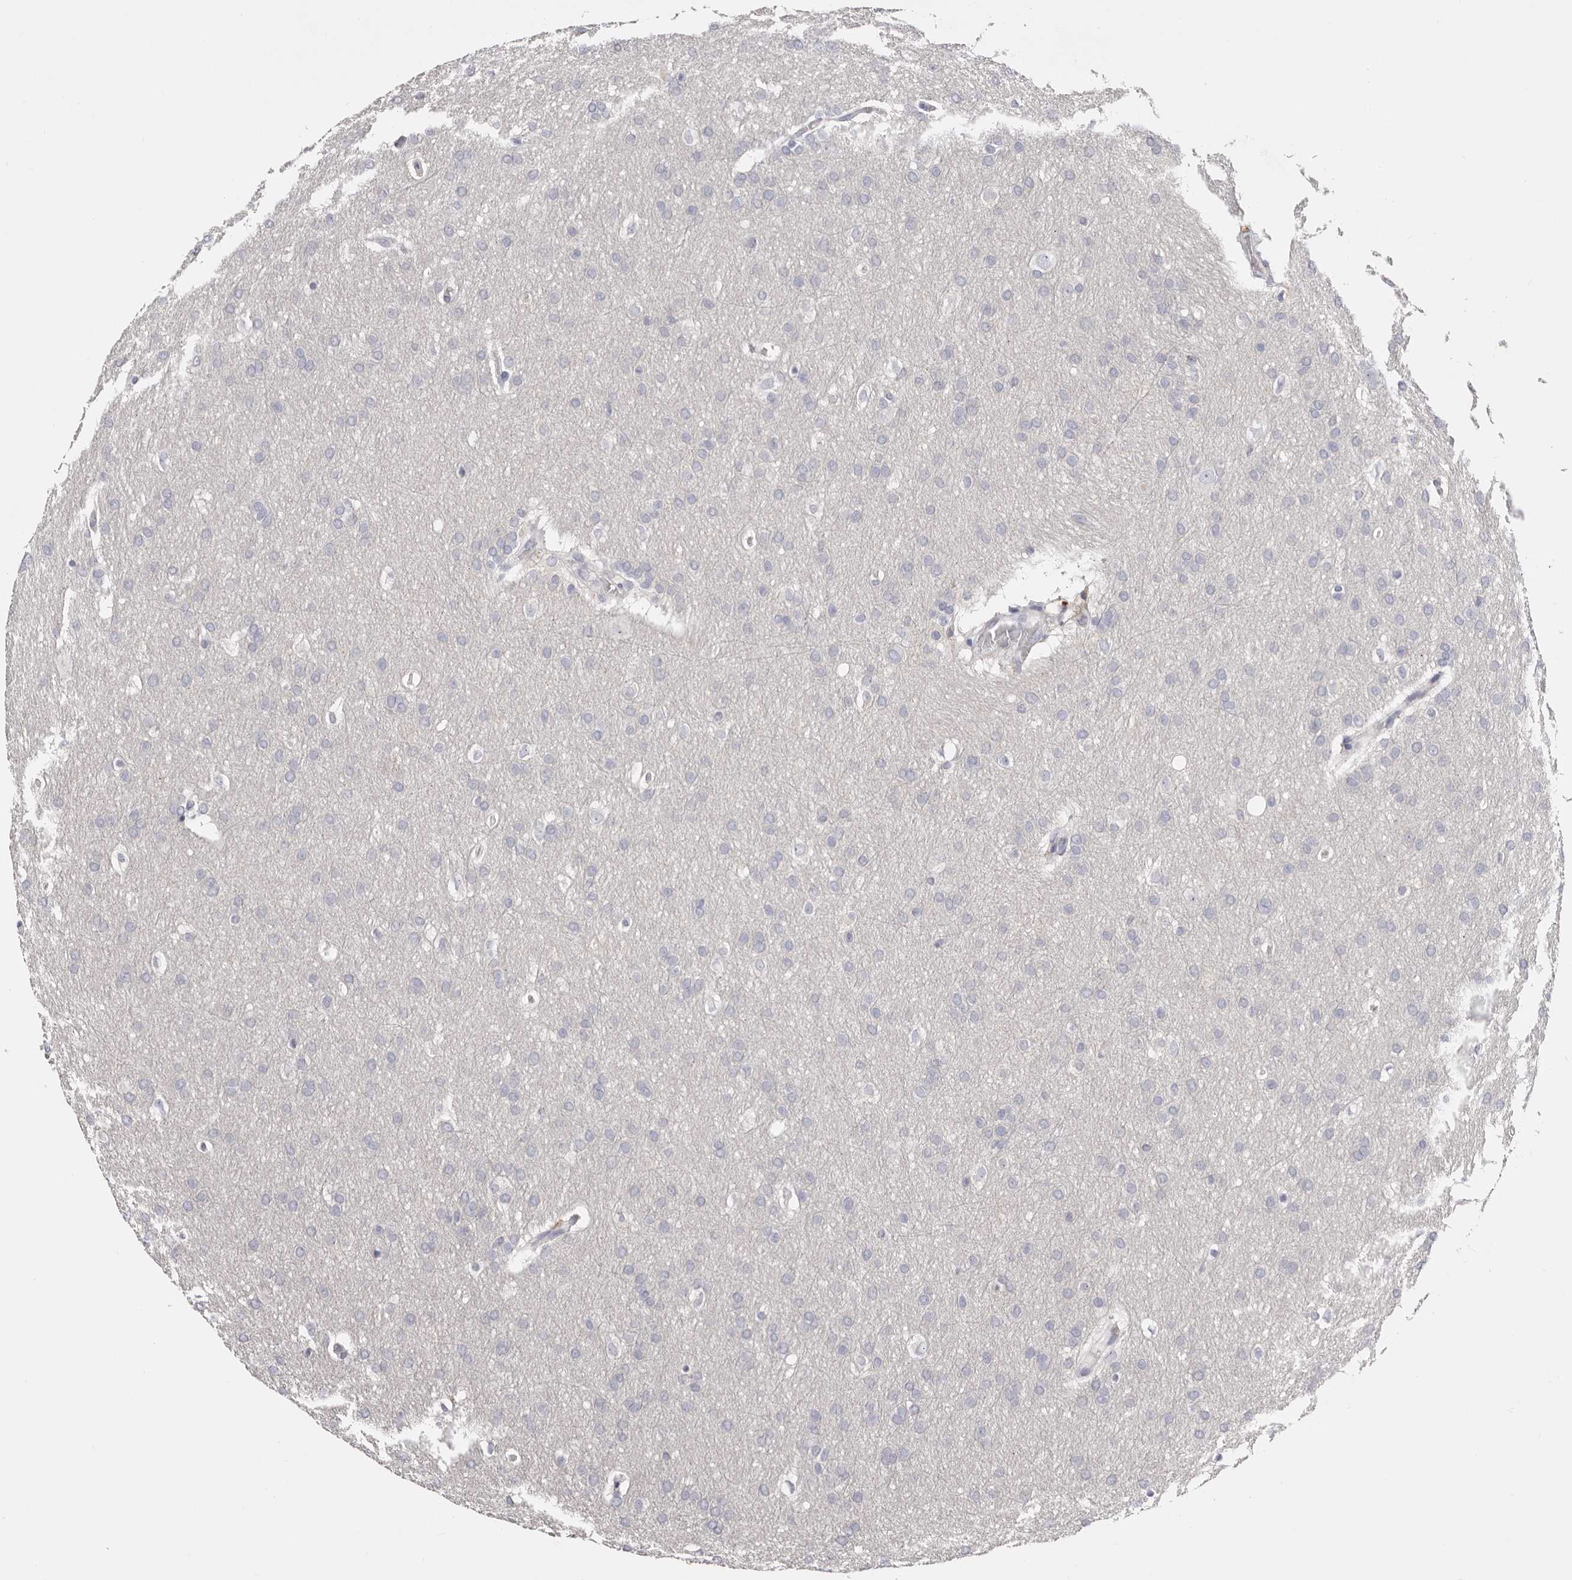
{"staining": {"intensity": "negative", "quantity": "none", "location": "none"}, "tissue": "glioma", "cell_type": "Tumor cells", "image_type": "cancer", "snomed": [{"axis": "morphology", "description": "Glioma, malignant, Low grade"}, {"axis": "topography", "description": "Brain"}], "caption": "A high-resolution histopathology image shows immunohistochemistry (IHC) staining of glioma, which shows no significant positivity in tumor cells.", "gene": "AKNAD1", "patient": {"sex": "female", "age": 37}}